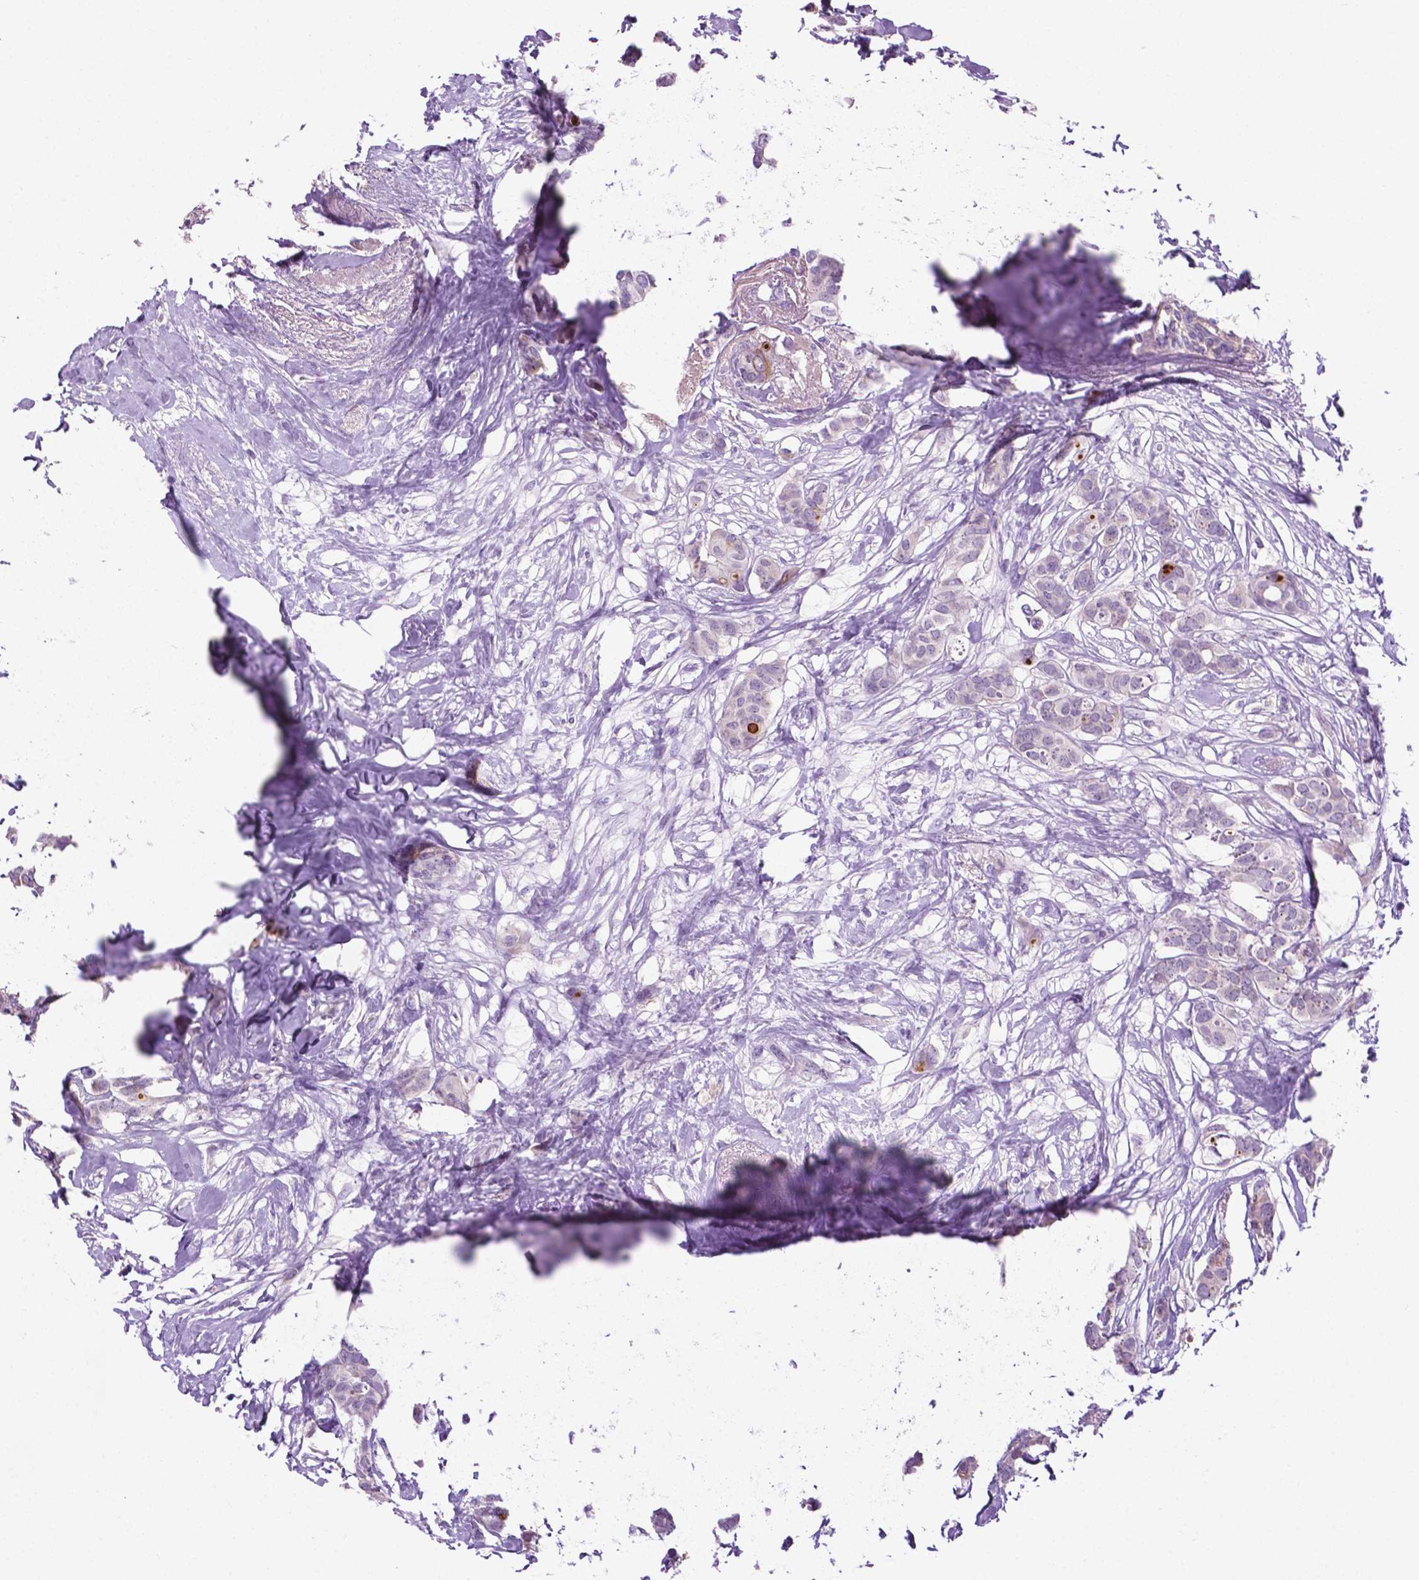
{"staining": {"intensity": "negative", "quantity": "none", "location": "none"}, "tissue": "breast cancer", "cell_type": "Tumor cells", "image_type": "cancer", "snomed": [{"axis": "morphology", "description": "Duct carcinoma"}, {"axis": "topography", "description": "Breast"}], "caption": "An IHC image of infiltrating ductal carcinoma (breast) is shown. There is no staining in tumor cells of infiltrating ductal carcinoma (breast).", "gene": "MMP27", "patient": {"sex": "female", "age": 62}}